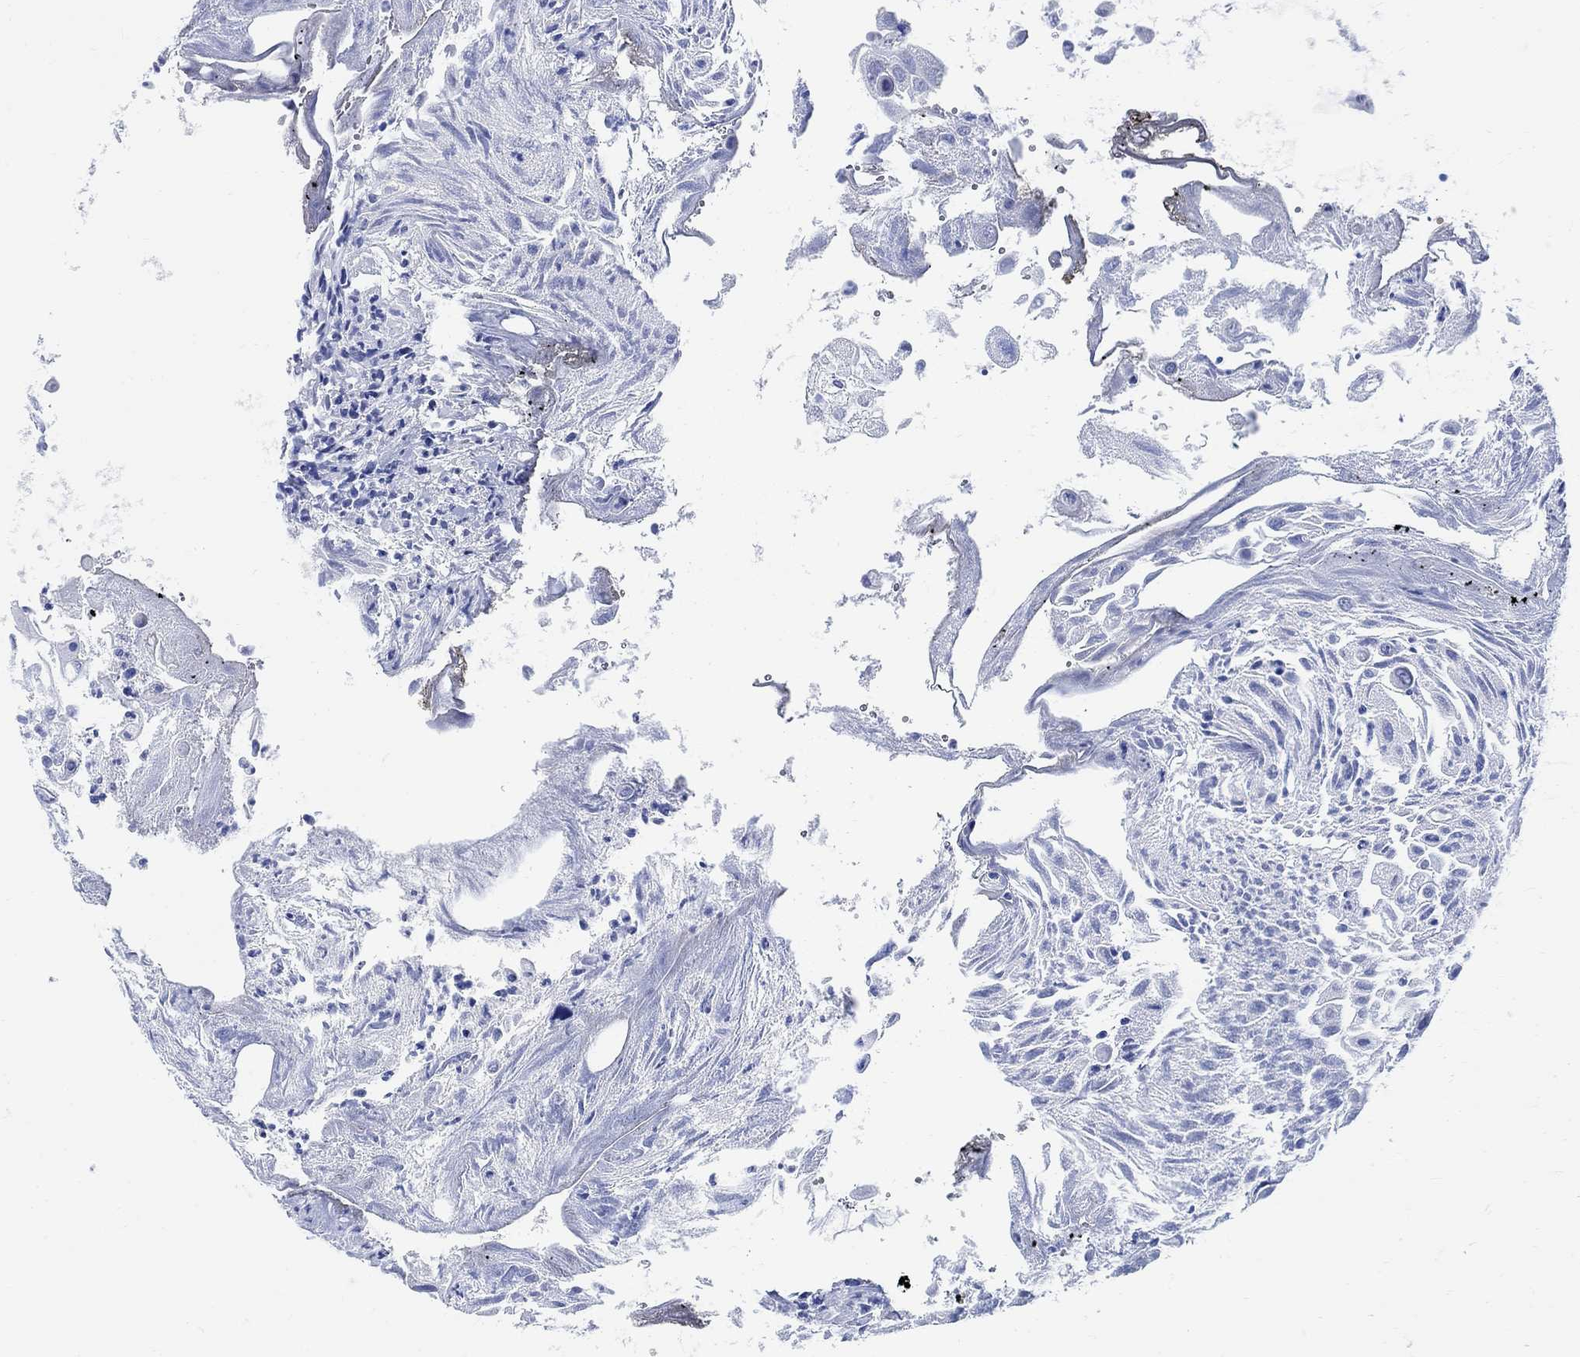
{"staining": {"intensity": "negative", "quantity": "none", "location": "none"}, "tissue": "urothelial cancer", "cell_type": "Tumor cells", "image_type": "cancer", "snomed": [{"axis": "morphology", "description": "Urothelial carcinoma, High grade"}, {"axis": "topography", "description": "Urinary bladder"}], "caption": "High power microscopy photomicrograph of an IHC histopathology image of high-grade urothelial carcinoma, revealing no significant staining in tumor cells.", "gene": "CAMK2N1", "patient": {"sex": "female", "age": 79}}